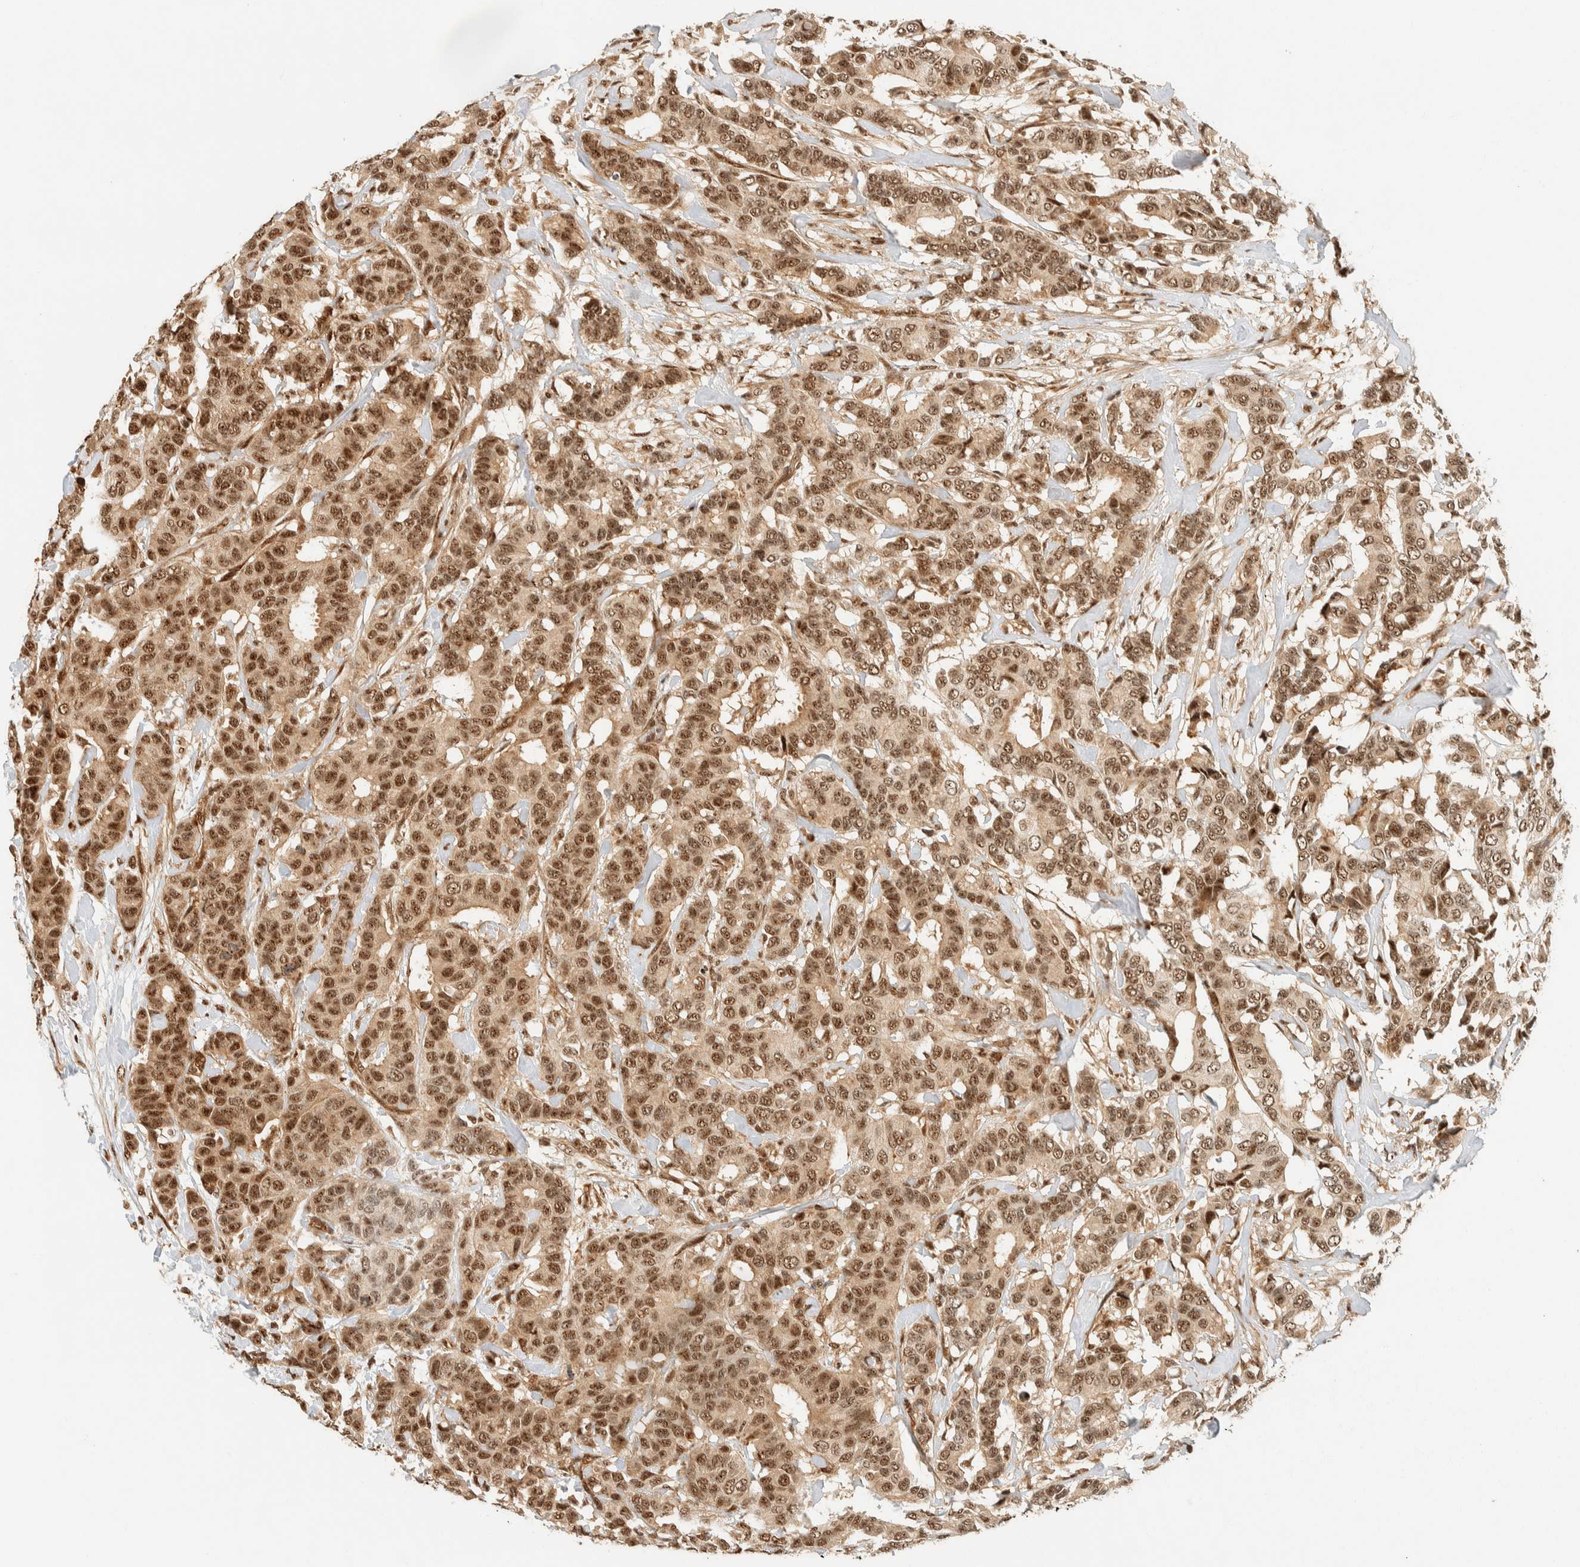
{"staining": {"intensity": "moderate", "quantity": ">75%", "location": "nuclear"}, "tissue": "breast cancer", "cell_type": "Tumor cells", "image_type": "cancer", "snomed": [{"axis": "morphology", "description": "Duct carcinoma"}, {"axis": "topography", "description": "Breast"}], "caption": "Tumor cells exhibit moderate nuclear positivity in about >75% of cells in breast cancer.", "gene": "SIK1", "patient": {"sex": "female", "age": 87}}